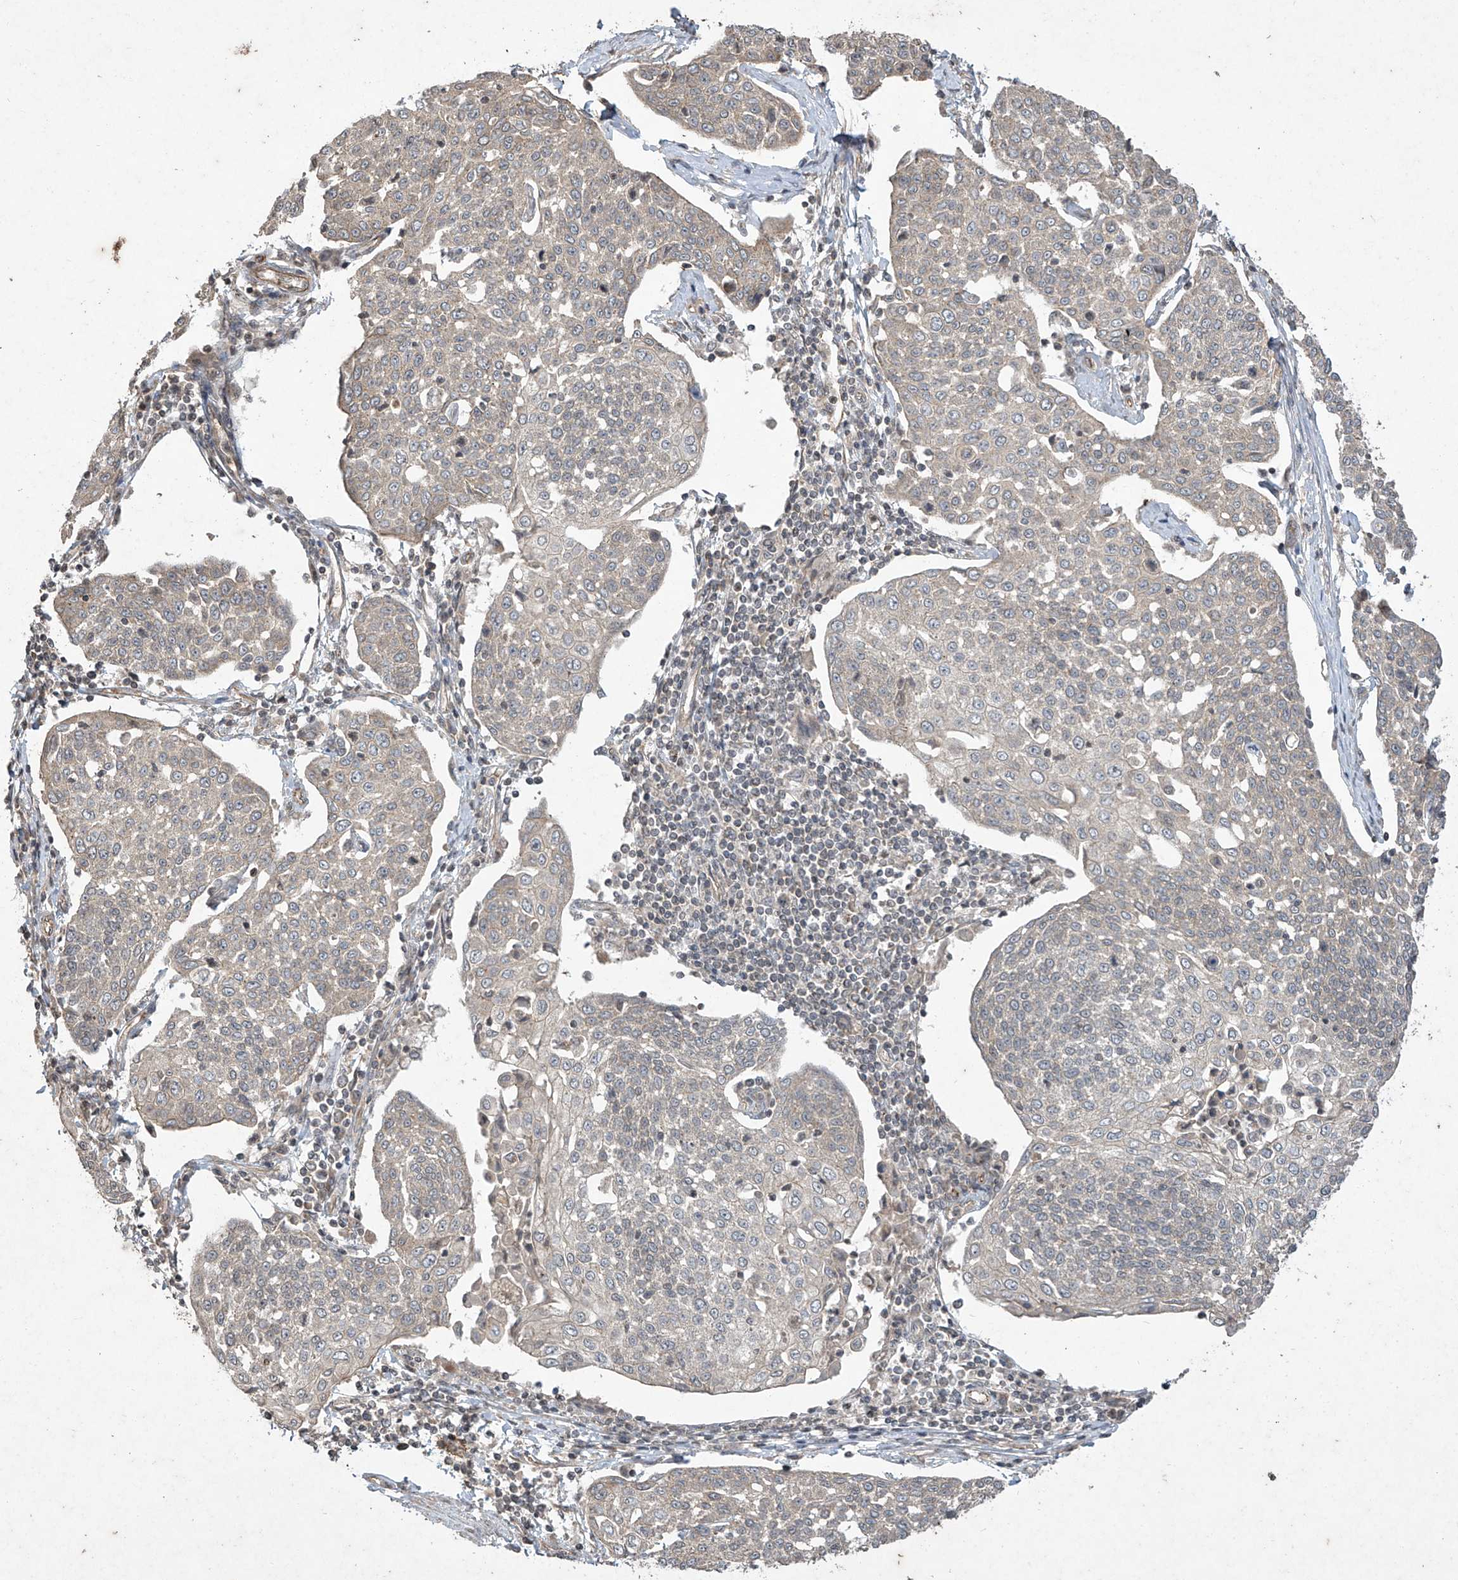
{"staining": {"intensity": "negative", "quantity": "none", "location": "none"}, "tissue": "cervical cancer", "cell_type": "Tumor cells", "image_type": "cancer", "snomed": [{"axis": "morphology", "description": "Squamous cell carcinoma, NOS"}, {"axis": "topography", "description": "Cervix"}], "caption": "Immunohistochemical staining of human squamous cell carcinoma (cervical) exhibits no significant expression in tumor cells.", "gene": "MATN2", "patient": {"sex": "female", "age": 34}}